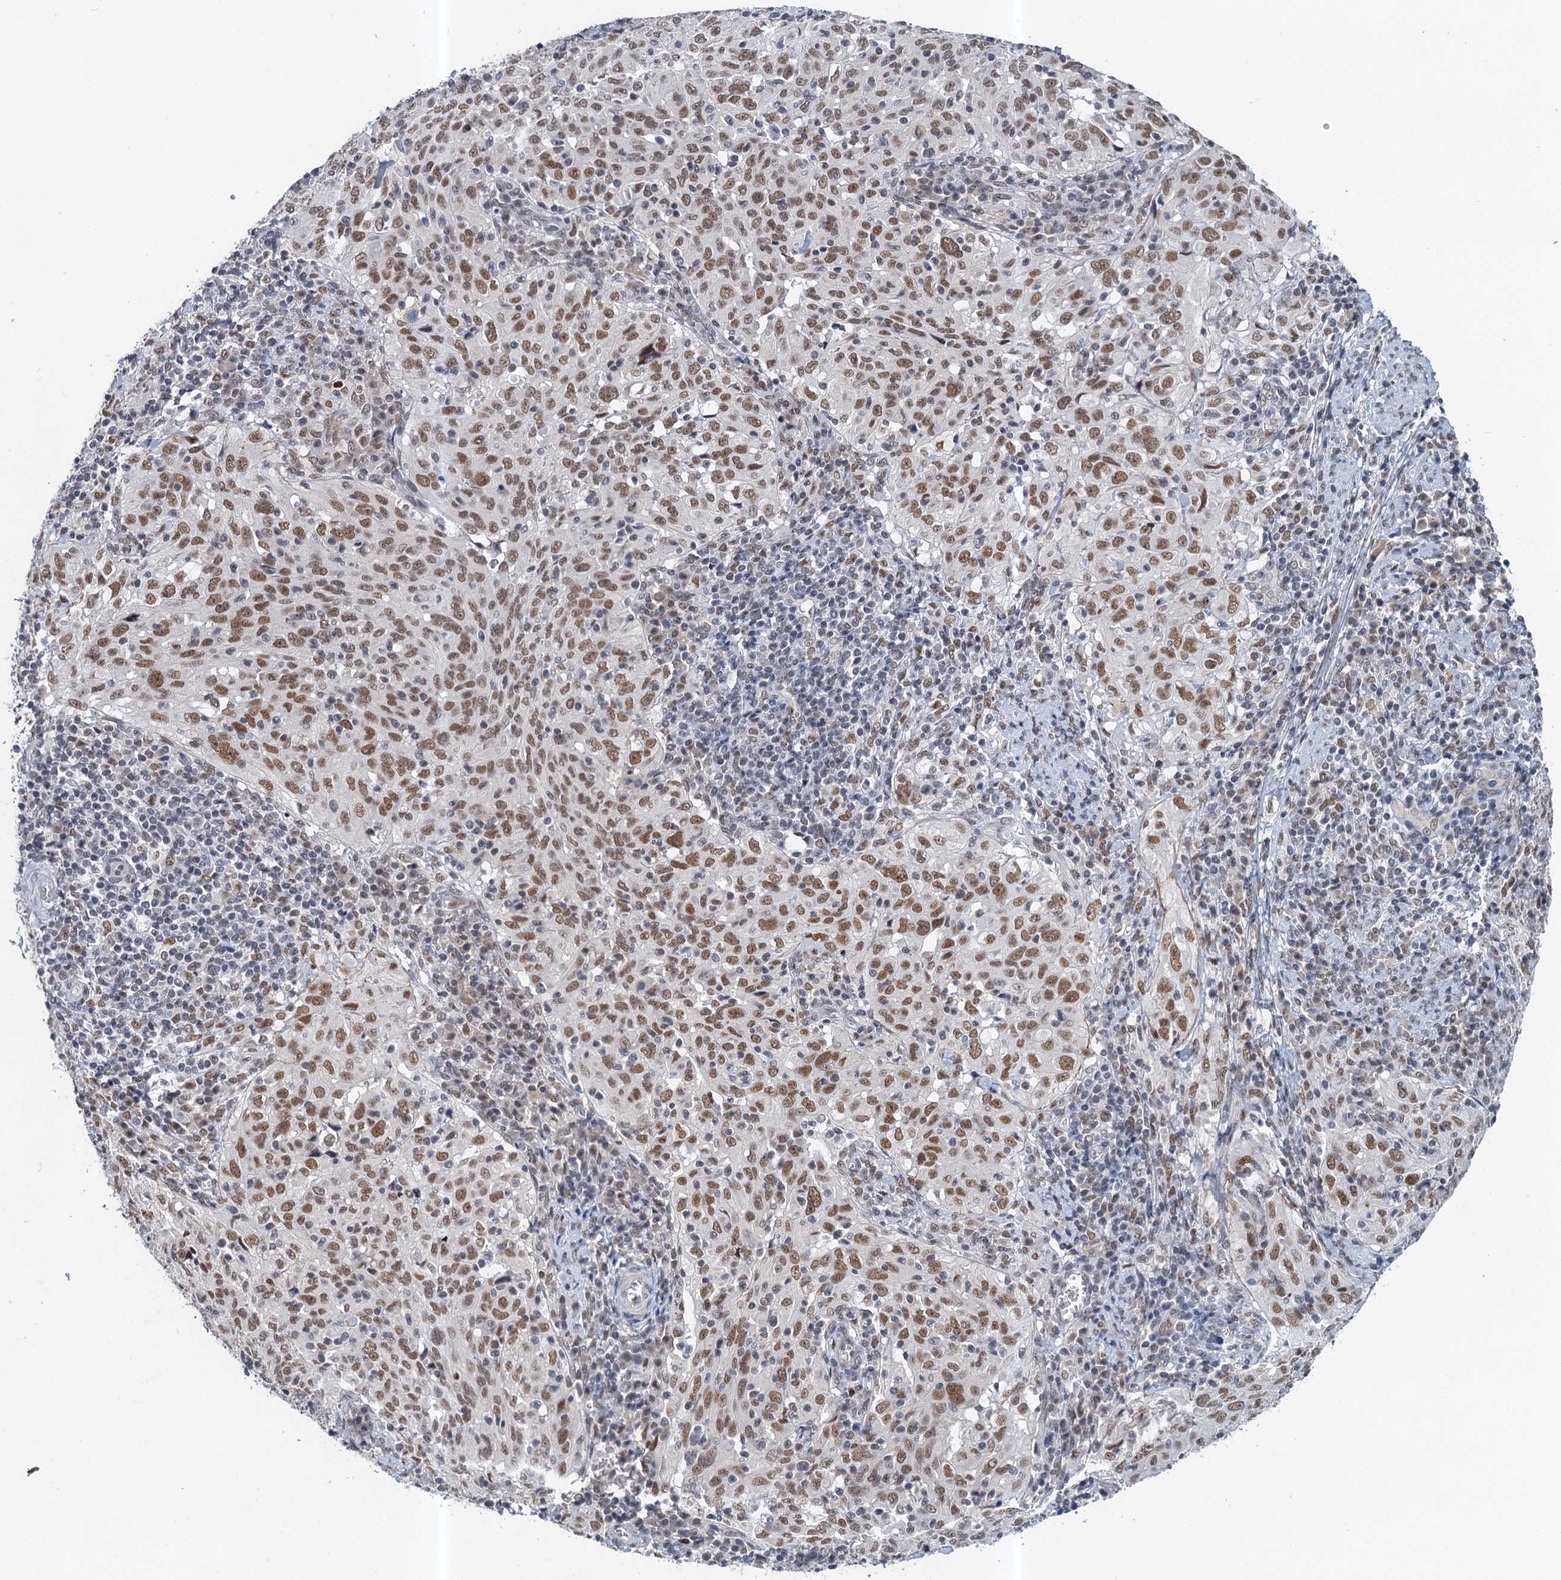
{"staining": {"intensity": "moderate", "quantity": ">75%", "location": "nuclear"}, "tissue": "cervical cancer", "cell_type": "Tumor cells", "image_type": "cancer", "snomed": [{"axis": "morphology", "description": "Normal tissue, NOS"}, {"axis": "morphology", "description": "Squamous cell carcinoma, NOS"}, {"axis": "topography", "description": "Cervix"}], "caption": "DAB immunohistochemical staining of human cervical cancer displays moderate nuclear protein positivity in about >75% of tumor cells. The staining was performed using DAB, with brown indicating positive protein expression. Nuclei are stained blue with hematoxylin.", "gene": "CSTF3", "patient": {"sex": "female", "age": 31}}